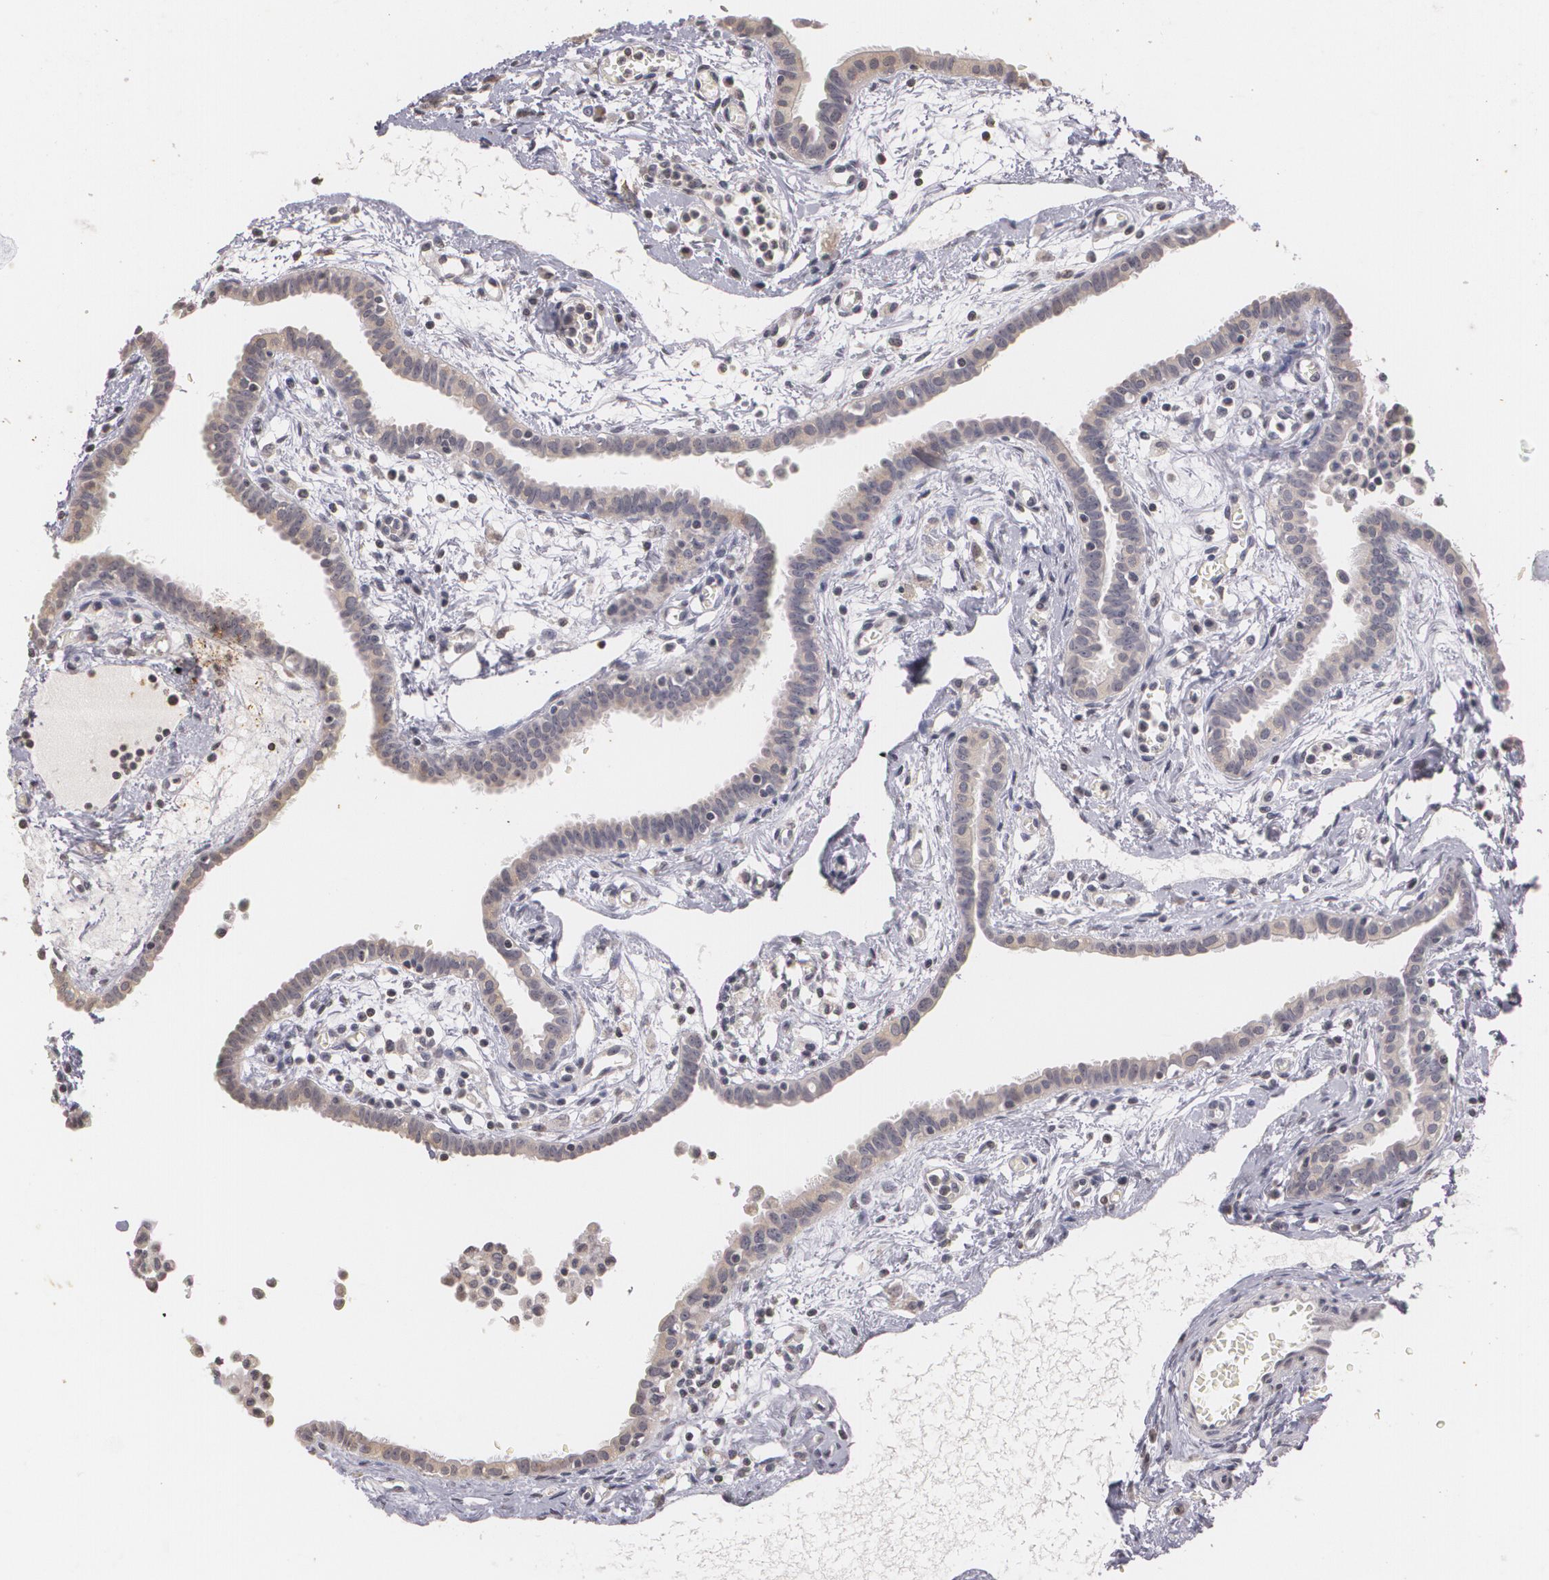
{"staining": {"intensity": "negative", "quantity": "none", "location": "none"}, "tissue": "fallopian tube", "cell_type": "Glandular cells", "image_type": "normal", "snomed": [{"axis": "morphology", "description": "Normal tissue, NOS"}, {"axis": "topography", "description": "Fallopian tube"}], "caption": "Glandular cells show no significant expression in normal fallopian tube.", "gene": "THRB", "patient": {"sex": "female", "age": 54}}